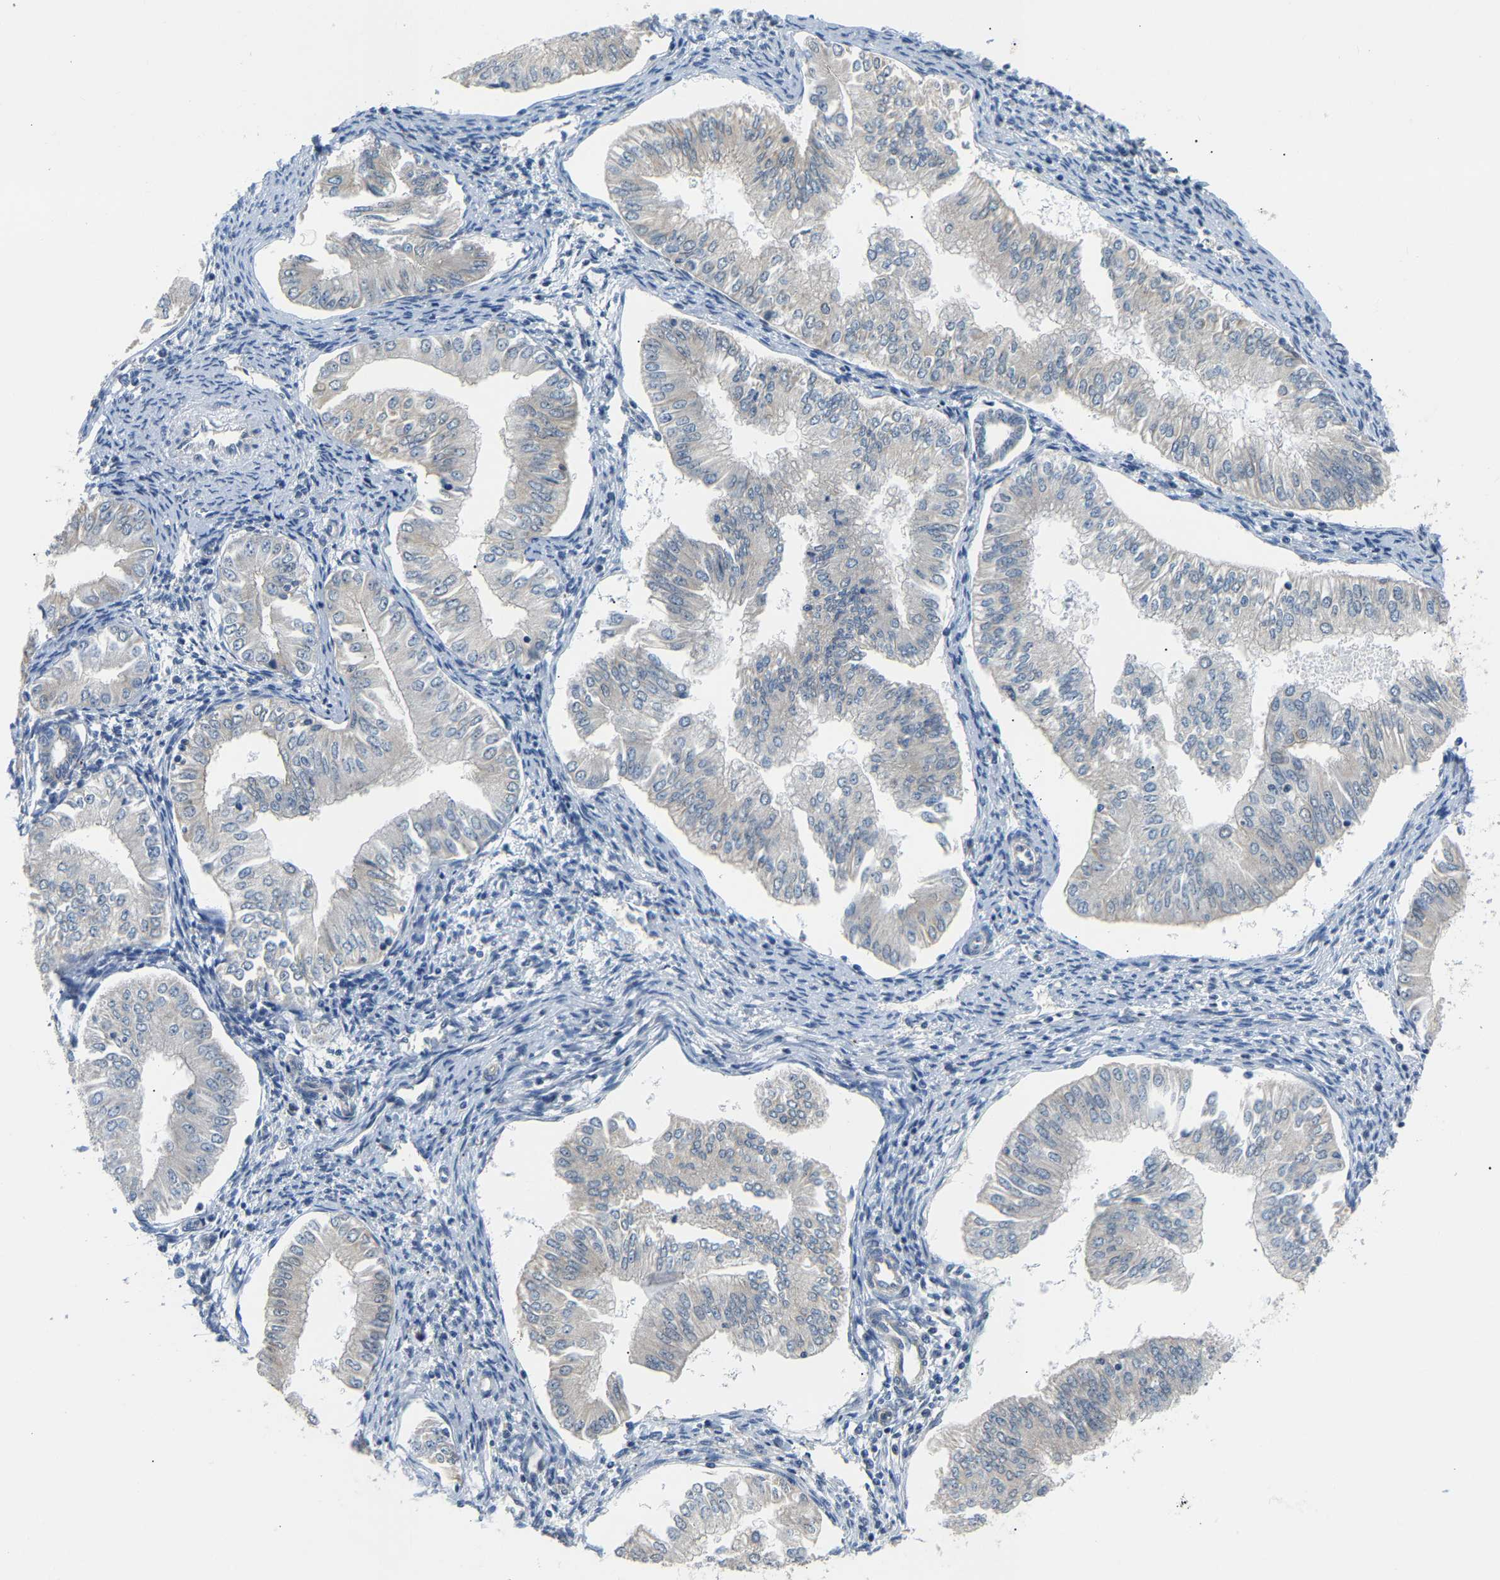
{"staining": {"intensity": "negative", "quantity": "none", "location": "none"}, "tissue": "endometrial cancer", "cell_type": "Tumor cells", "image_type": "cancer", "snomed": [{"axis": "morphology", "description": "Normal tissue, NOS"}, {"axis": "morphology", "description": "Adenocarcinoma, NOS"}, {"axis": "topography", "description": "Endometrium"}], "caption": "Protein analysis of adenocarcinoma (endometrial) displays no significant expression in tumor cells.", "gene": "ARHGEF12", "patient": {"sex": "female", "age": 53}}